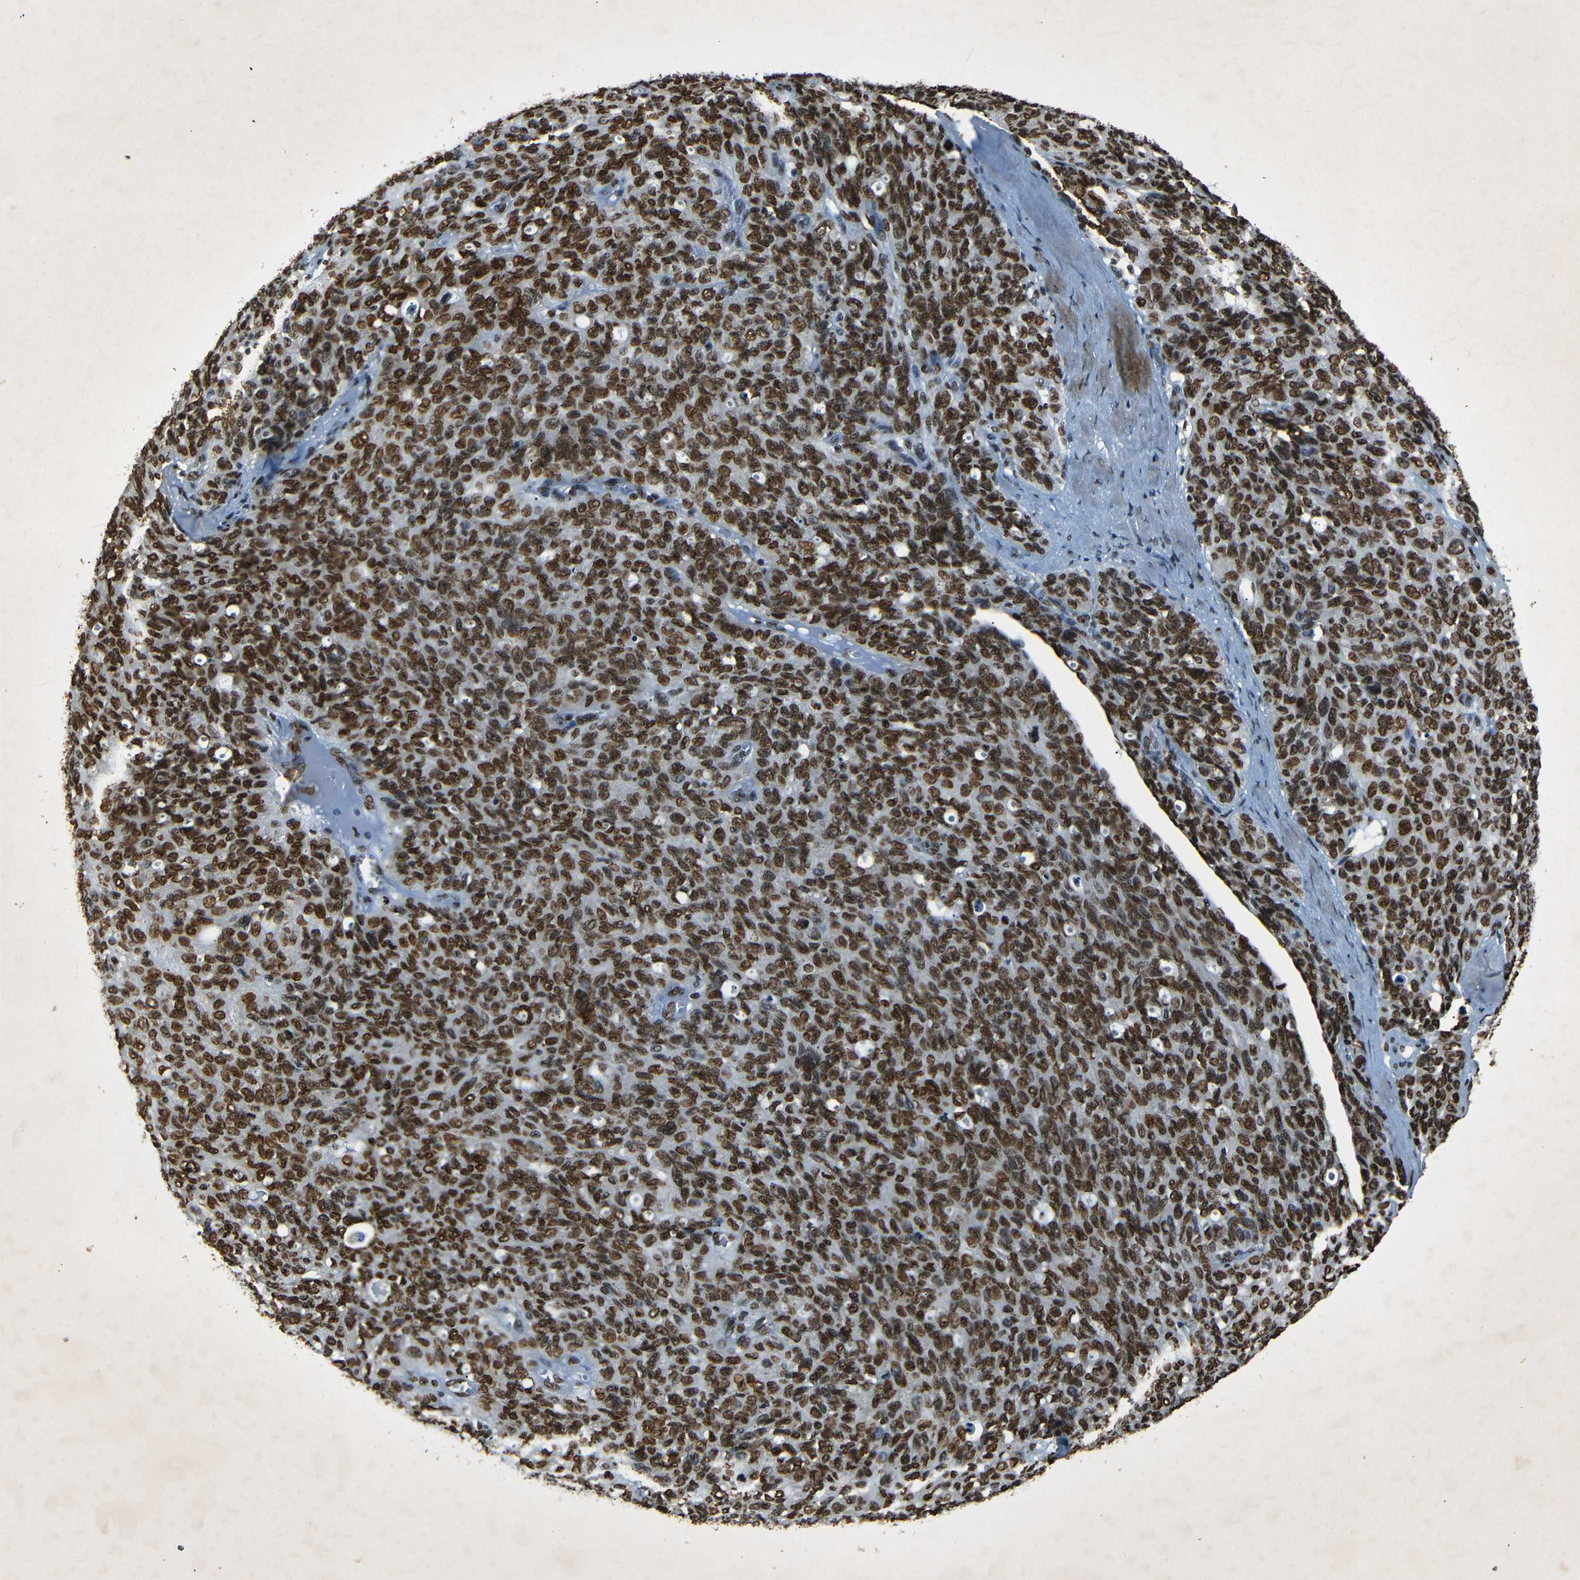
{"staining": {"intensity": "strong", "quantity": ">75%", "location": "nuclear"}, "tissue": "ovarian cancer", "cell_type": "Tumor cells", "image_type": "cancer", "snomed": [{"axis": "morphology", "description": "Carcinoma, endometroid"}, {"axis": "topography", "description": "Ovary"}], "caption": "Brown immunohistochemical staining in ovarian endometroid carcinoma demonstrates strong nuclear positivity in about >75% of tumor cells.", "gene": "HMGN1", "patient": {"sex": "female", "age": 60}}